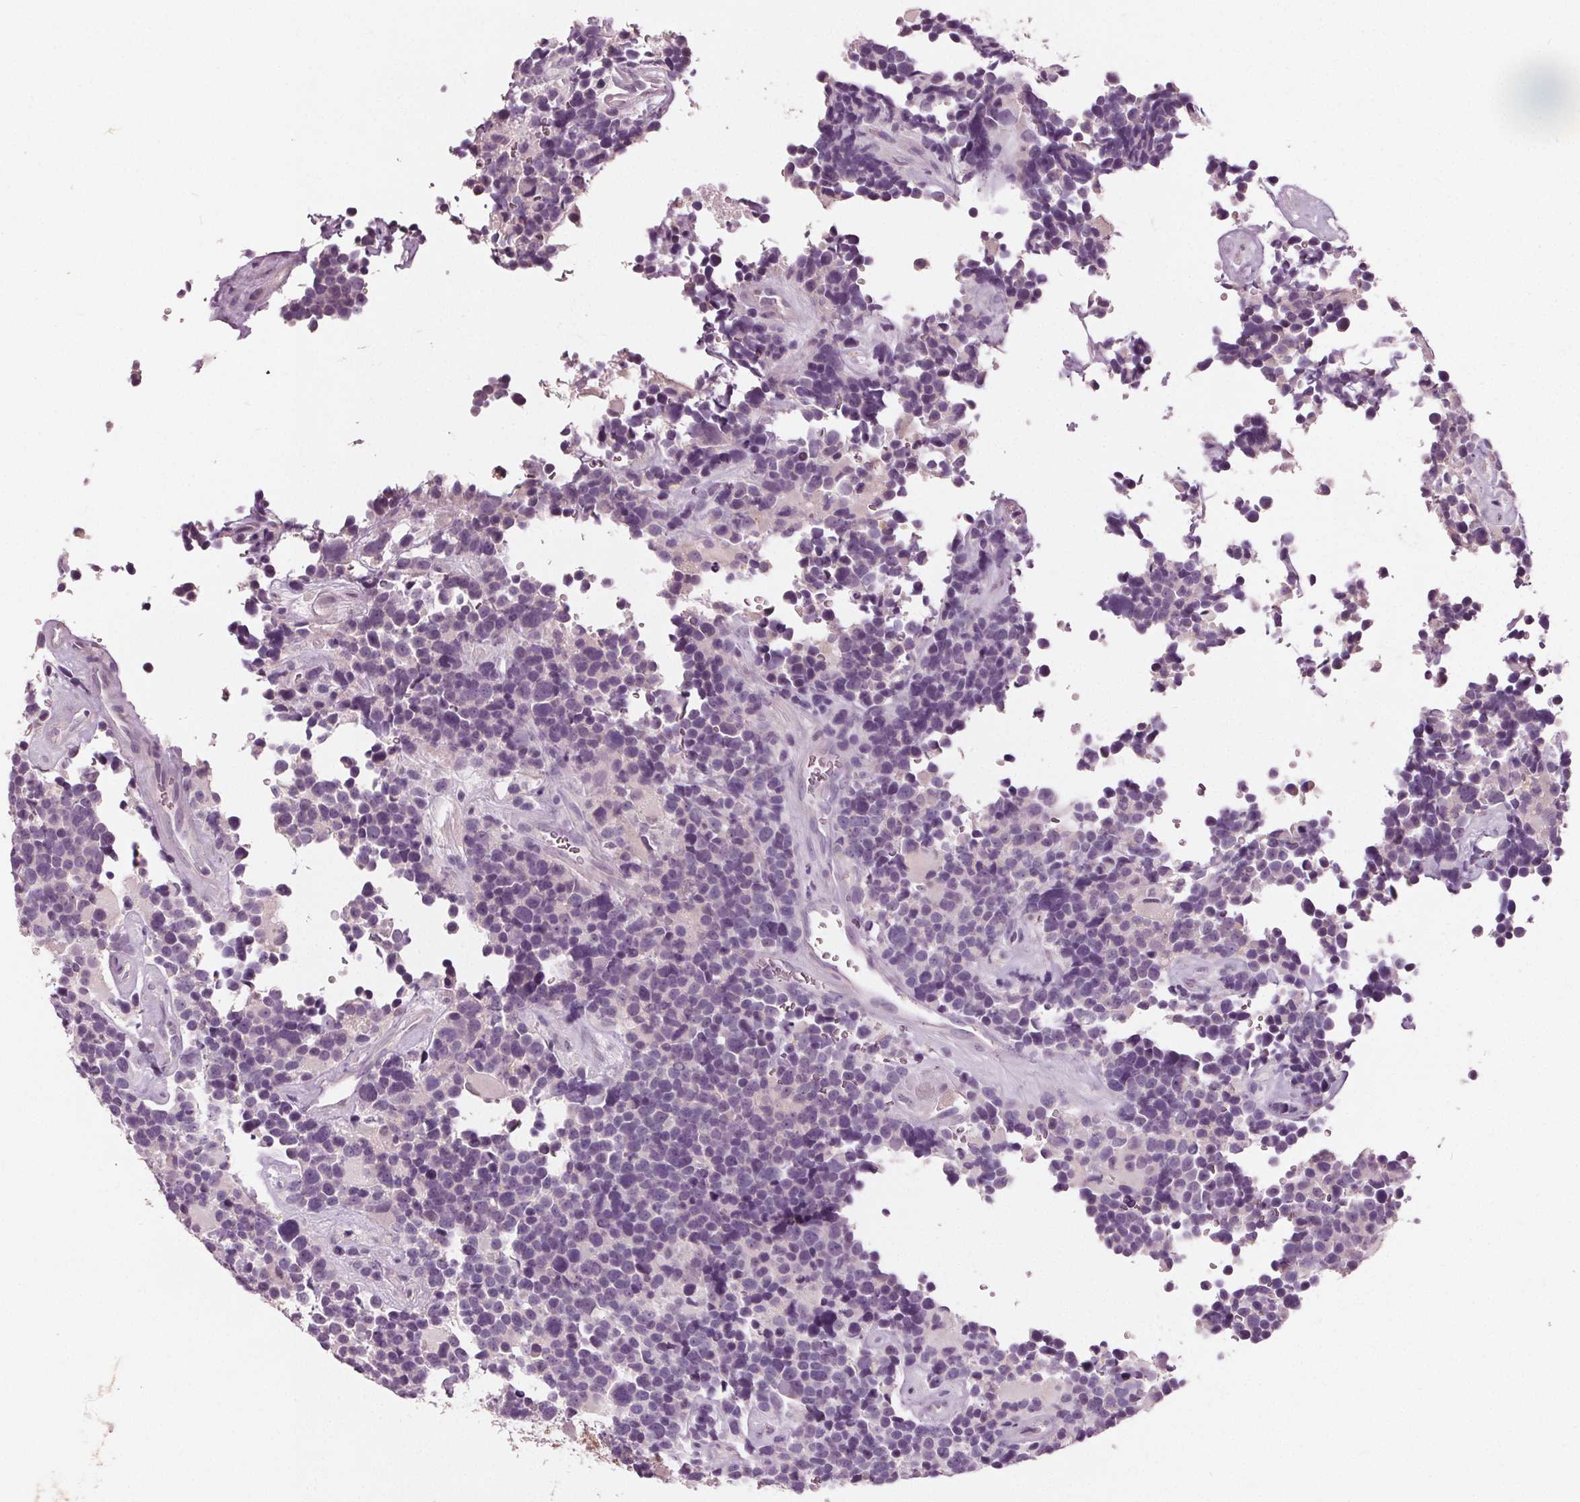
{"staining": {"intensity": "negative", "quantity": "none", "location": "none"}, "tissue": "glioma", "cell_type": "Tumor cells", "image_type": "cancer", "snomed": [{"axis": "morphology", "description": "Glioma, malignant, High grade"}, {"axis": "topography", "description": "Brain"}], "caption": "The image displays no staining of tumor cells in high-grade glioma (malignant).", "gene": "TKFC", "patient": {"sex": "male", "age": 33}}